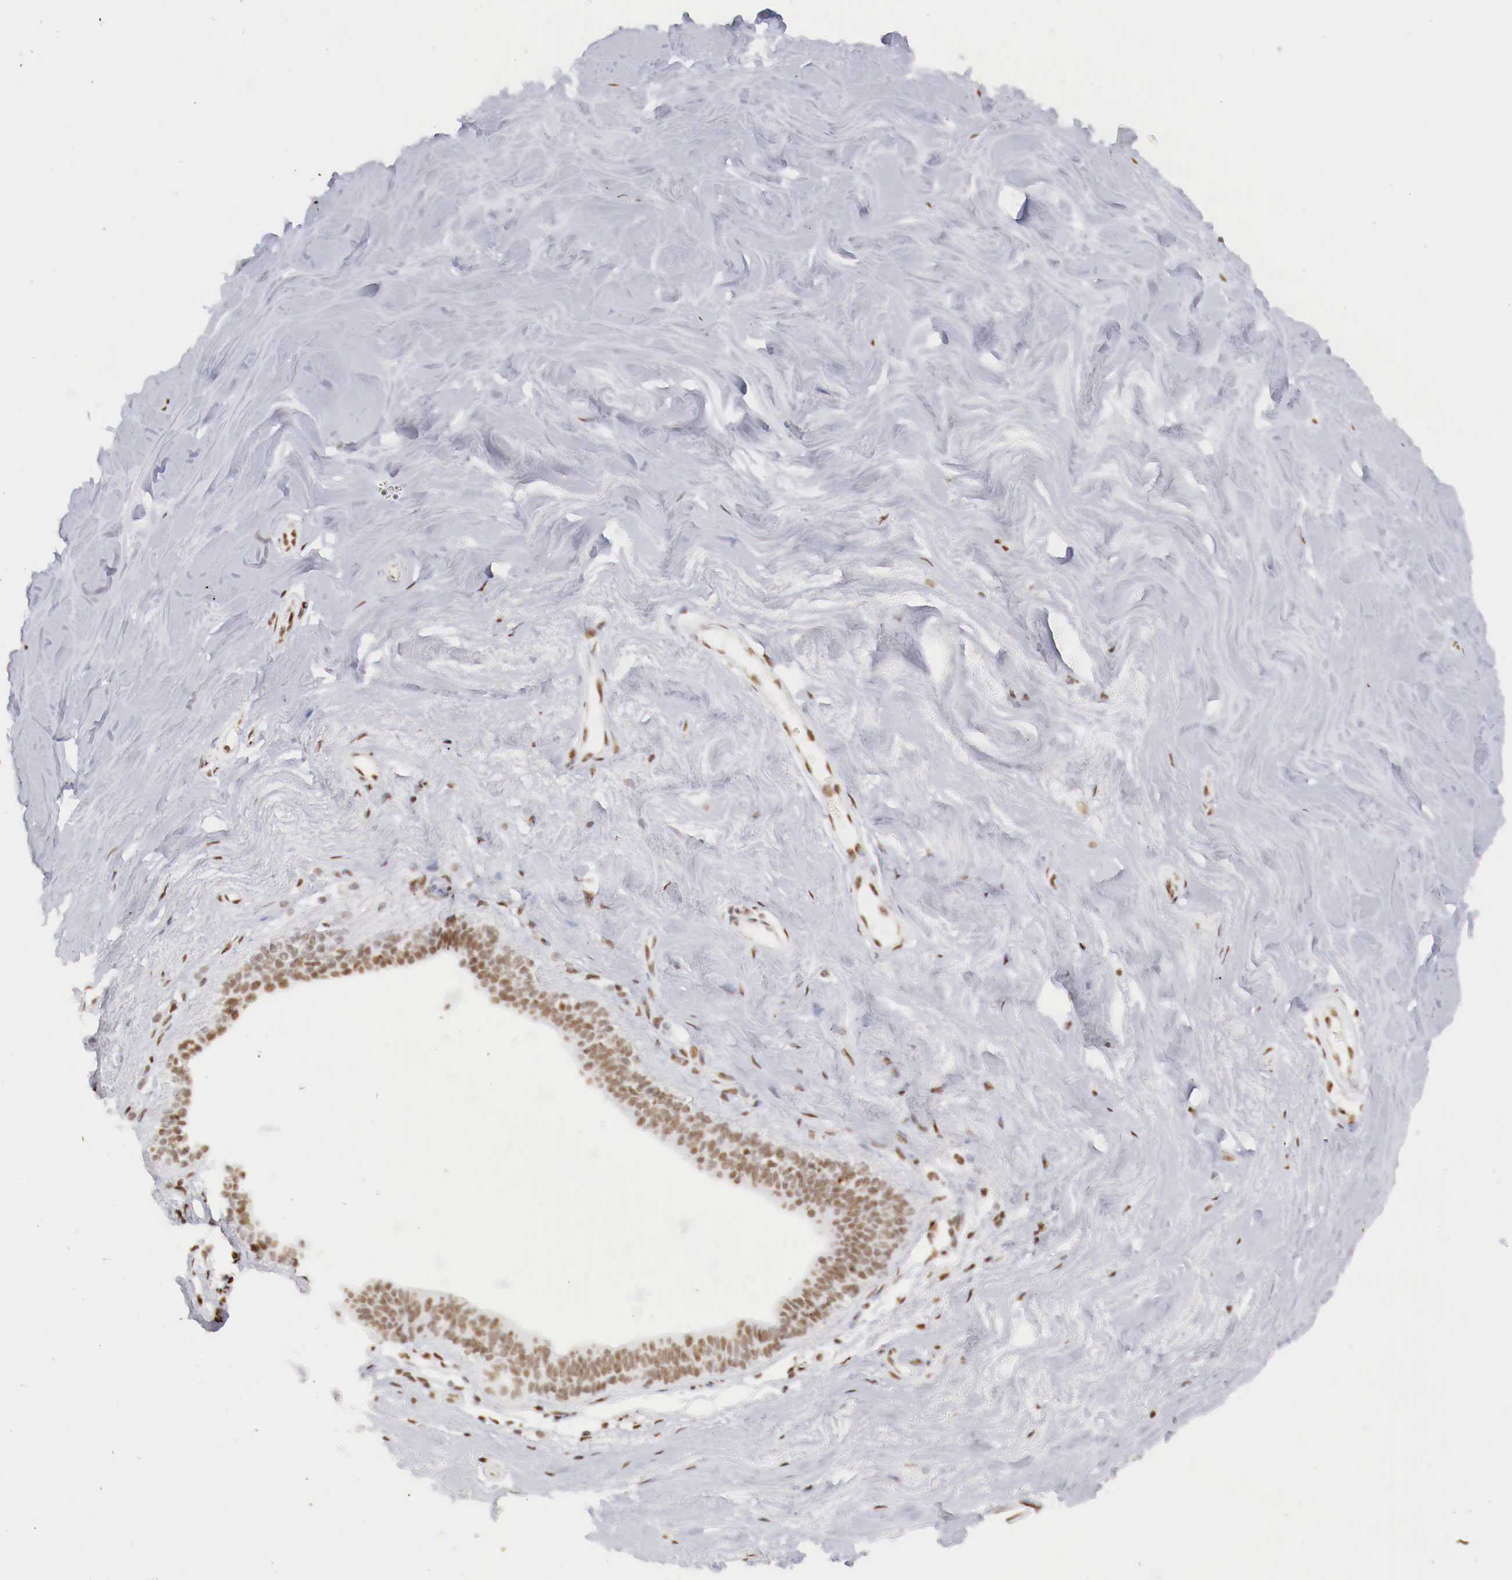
{"staining": {"intensity": "moderate", "quantity": ">75%", "location": "nuclear"}, "tissue": "breast", "cell_type": "Adipocytes", "image_type": "normal", "snomed": [{"axis": "morphology", "description": "Normal tissue, NOS"}, {"axis": "topography", "description": "Breast"}], "caption": "Benign breast was stained to show a protein in brown. There is medium levels of moderate nuclear expression in approximately >75% of adipocytes.", "gene": "MAX", "patient": {"sex": "female", "age": 54}}